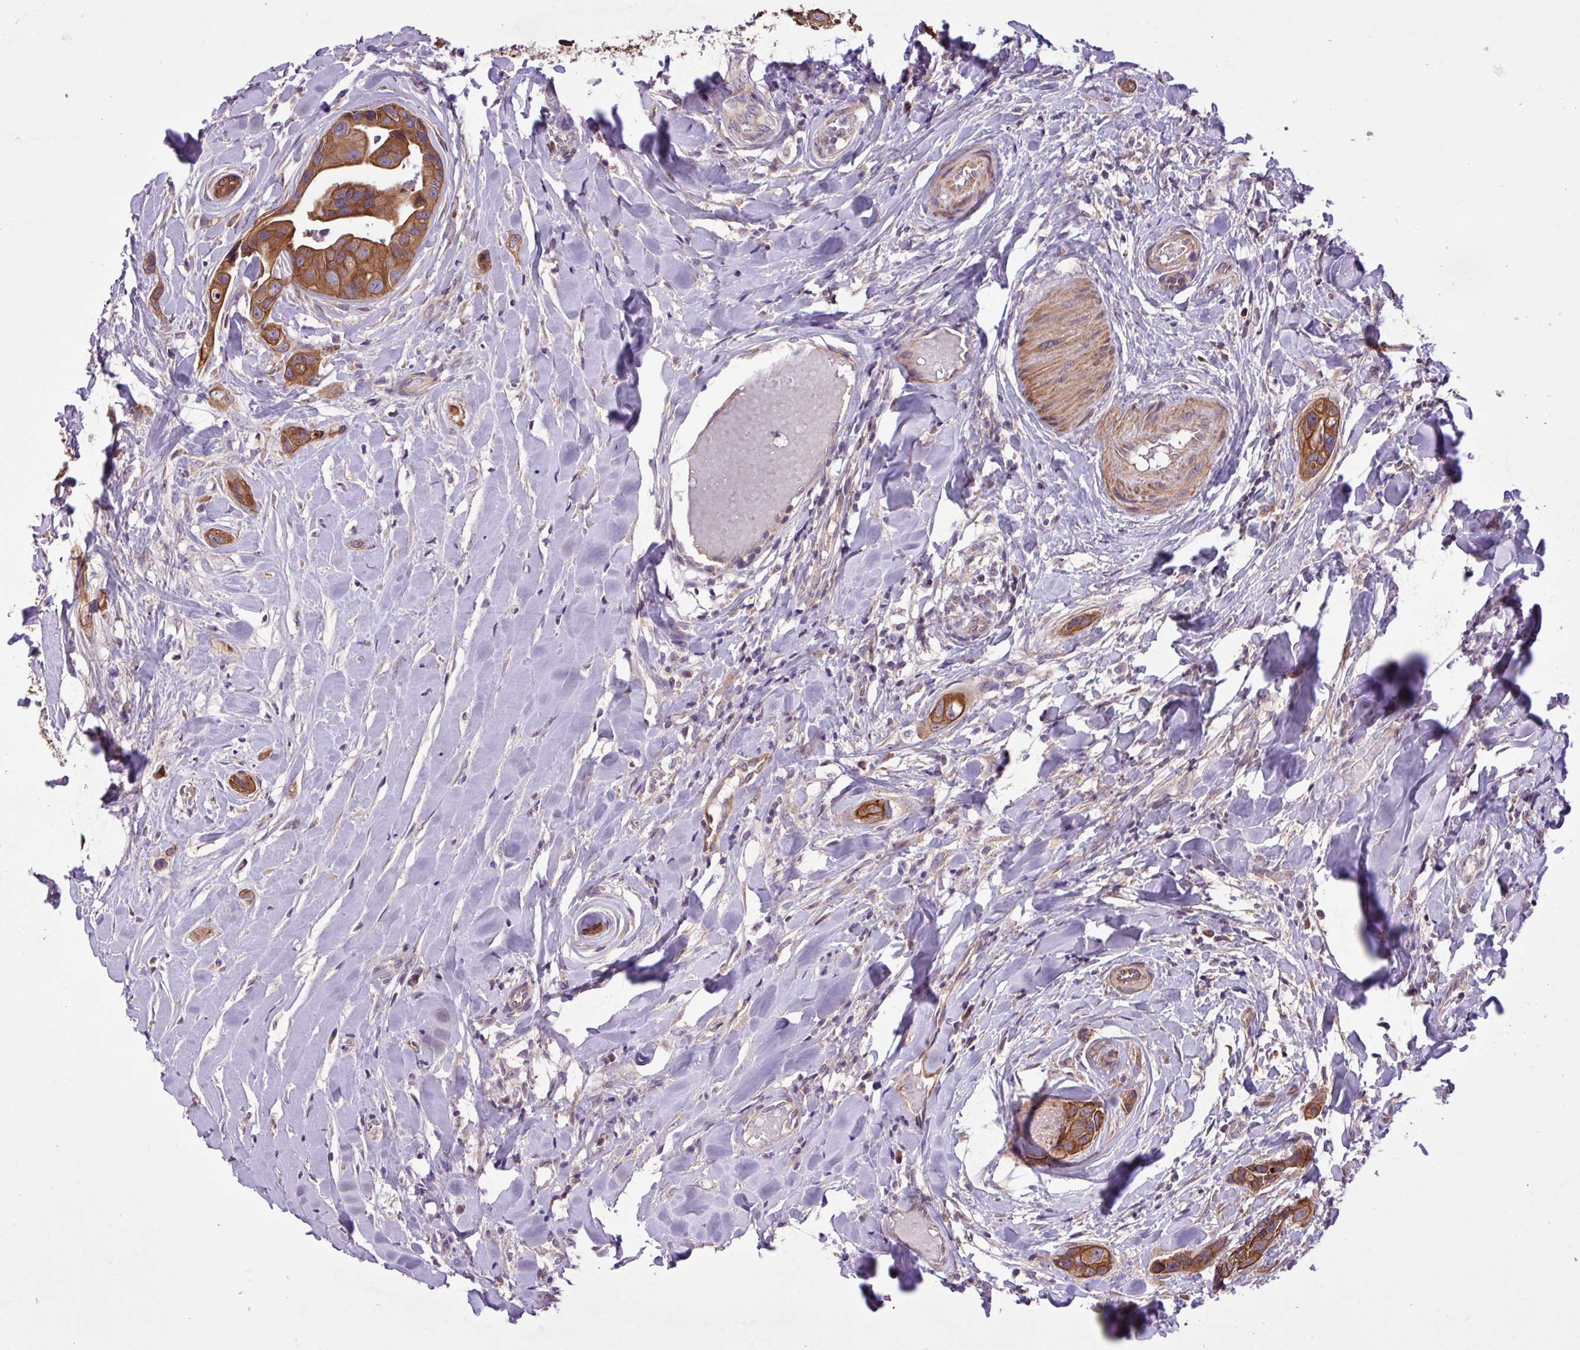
{"staining": {"intensity": "strong", "quantity": ">75%", "location": "cytoplasmic/membranous"}, "tissue": "head and neck cancer", "cell_type": "Tumor cells", "image_type": "cancer", "snomed": [{"axis": "morphology", "description": "Adenocarcinoma, NOS"}, {"axis": "morphology", "description": "Adenocarcinoma, metastatic, NOS"}, {"axis": "topography", "description": "Head-Neck"}], "caption": "This is an image of IHC staining of head and neck adenocarcinoma, which shows strong expression in the cytoplasmic/membranous of tumor cells.", "gene": "TIMM10B", "patient": {"sex": "male", "age": 75}}